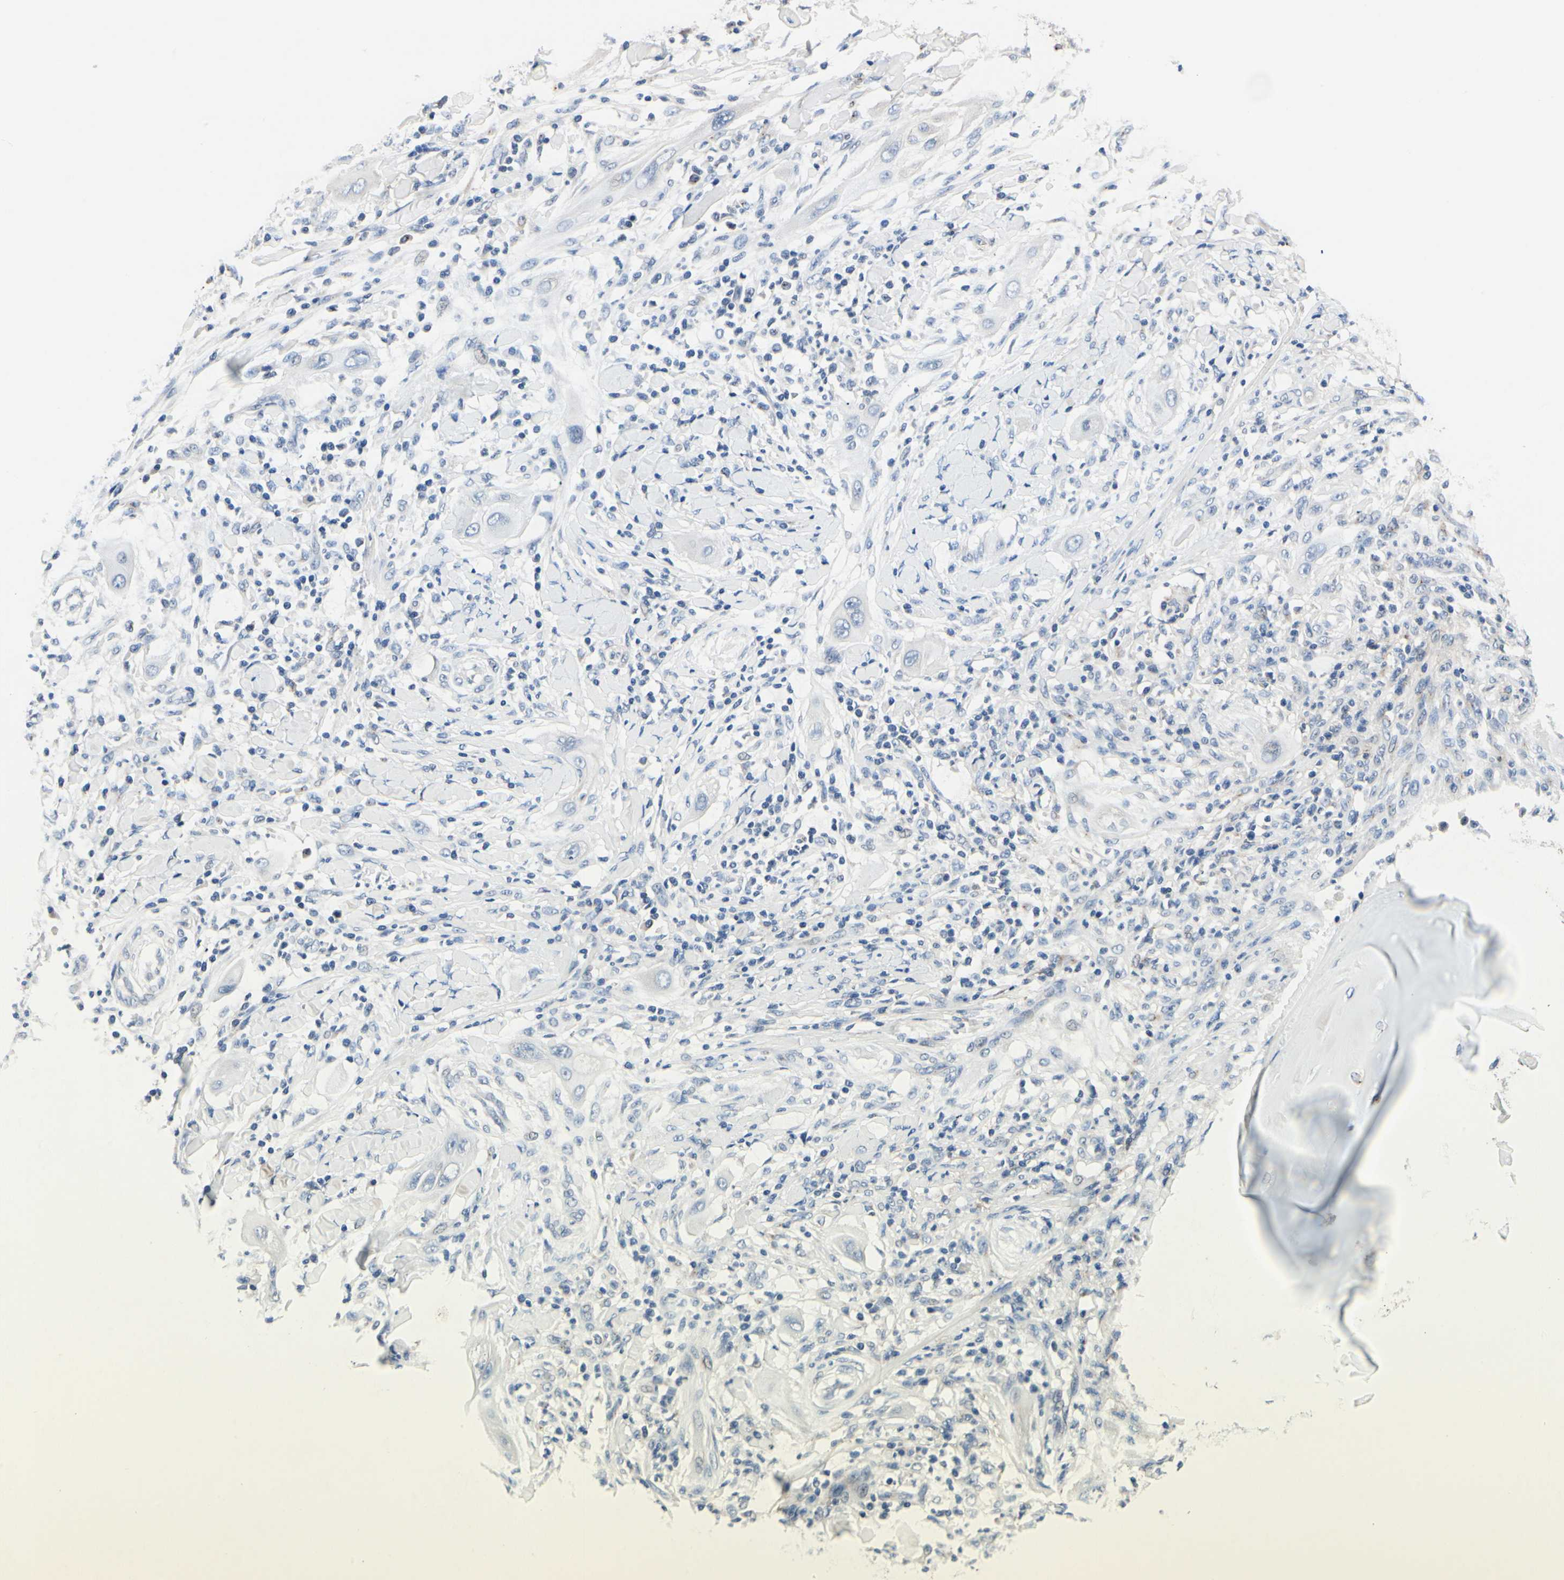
{"staining": {"intensity": "negative", "quantity": "none", "location": "none"}, "tissue": "lung cancer", "cell_type": "Tumor cells", "image_type": "cancer", "snomed": [{"axis": "morphology", "description": "Squamous cell carcinoma, NOS"}, {"axis": "topography", "description": "Lung"}], "caption": "The photomicrograph shows no significant staining in tumor cells of lung cancer.", "gene": "PRKAR2B", "patient": {"sex": "female", "age": 47}}